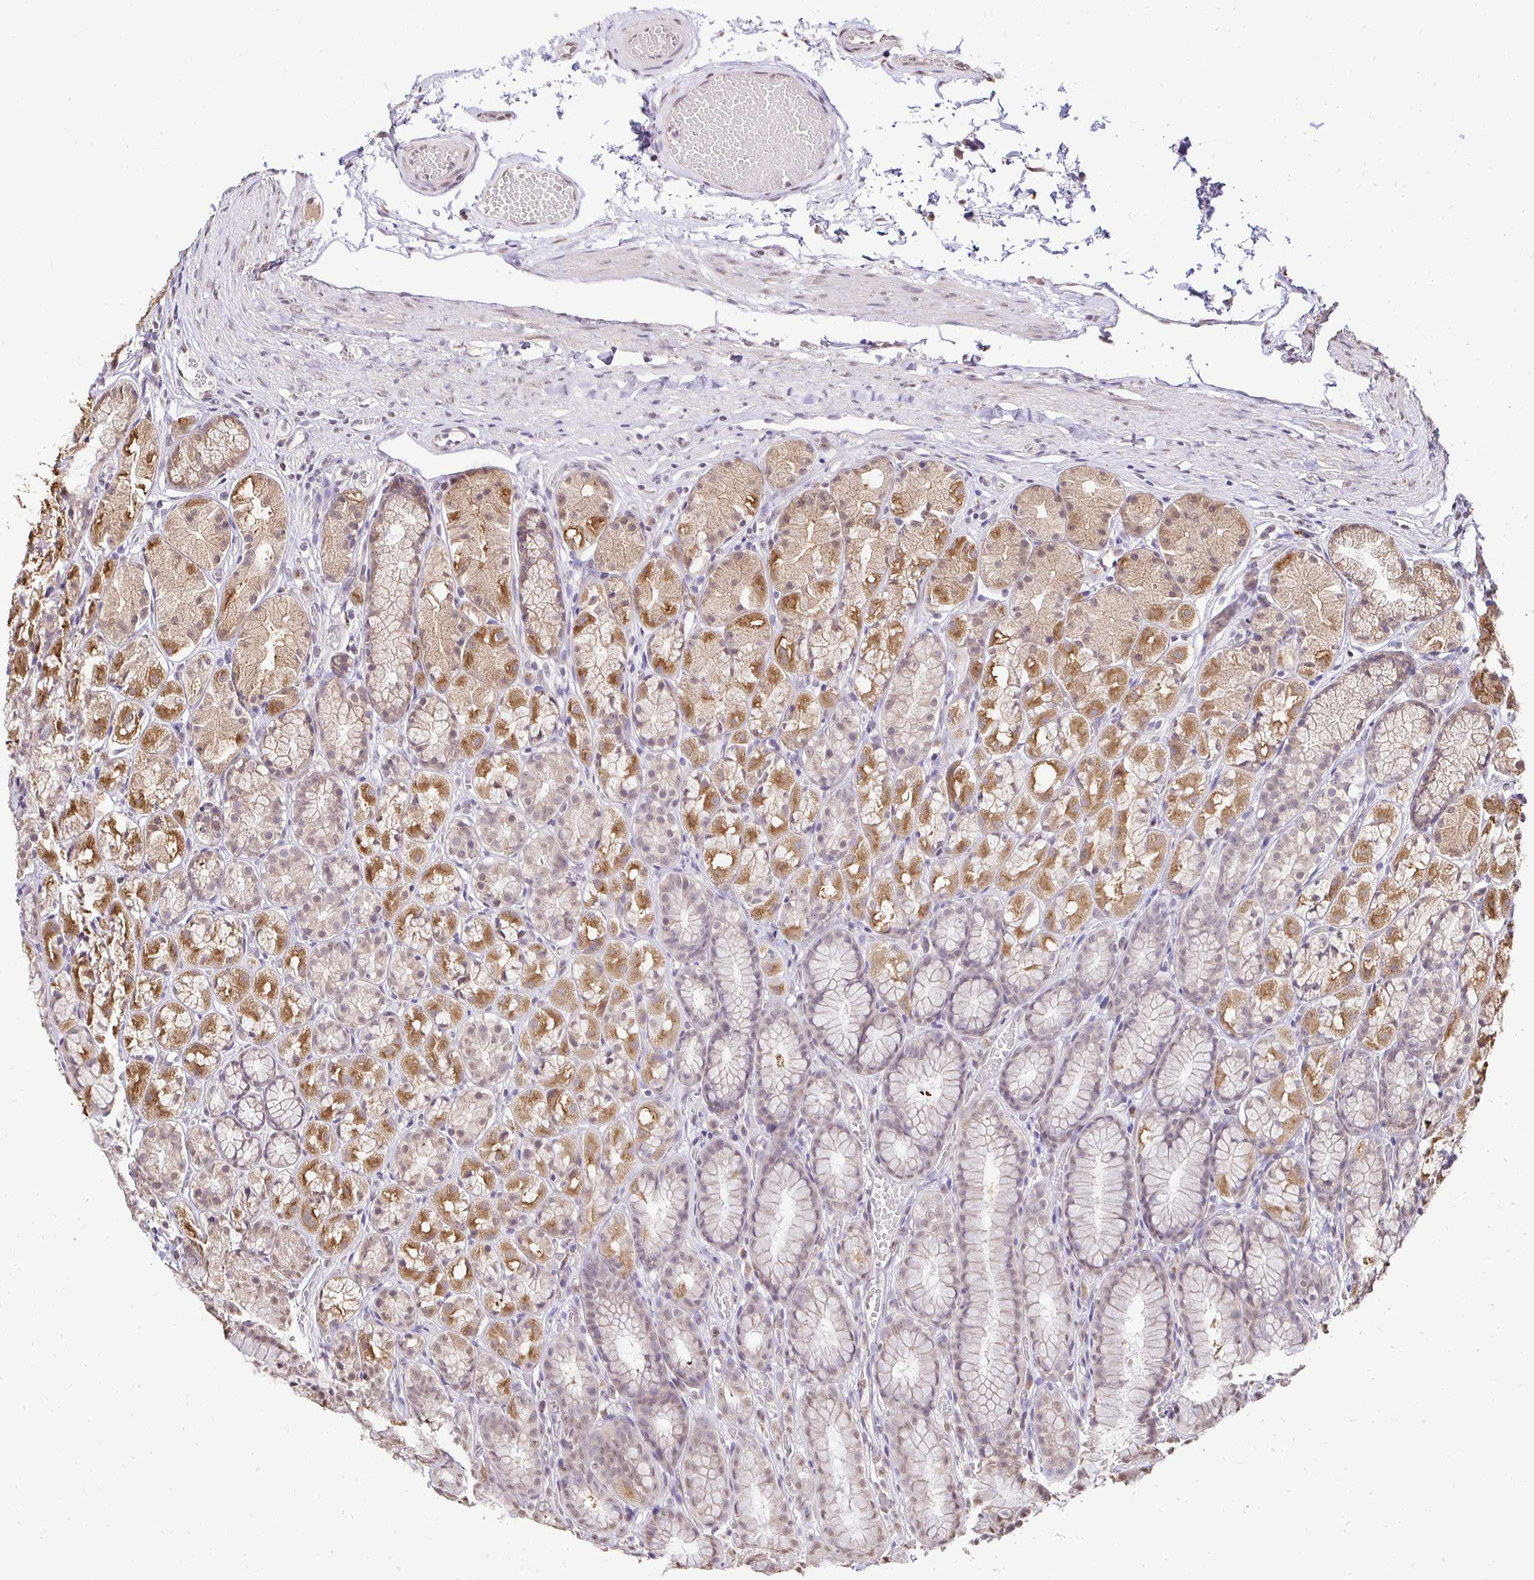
{"staining": {"intensity": "moderate", "quantity": "25%-75%", "location": "cytoplasmic/membranous"}, "tissue": "stomach", "cell_type": "Glandular cells", "image_type": "normal", "snomed": [{"axis": "morphology", "description": "Normal tissue, NOS"}, {"axis": "topography", "description": "Stomach"}], "caption": "IHC micrograph of unremarkable stomach stained for a protein (brown), which reveals medium levels of moderate cytoplasmic/membranous expression in about 25%-75% of glandular cells.", "gene": "RHEBL1", "patient": {"sex": "male", "age": 70}}